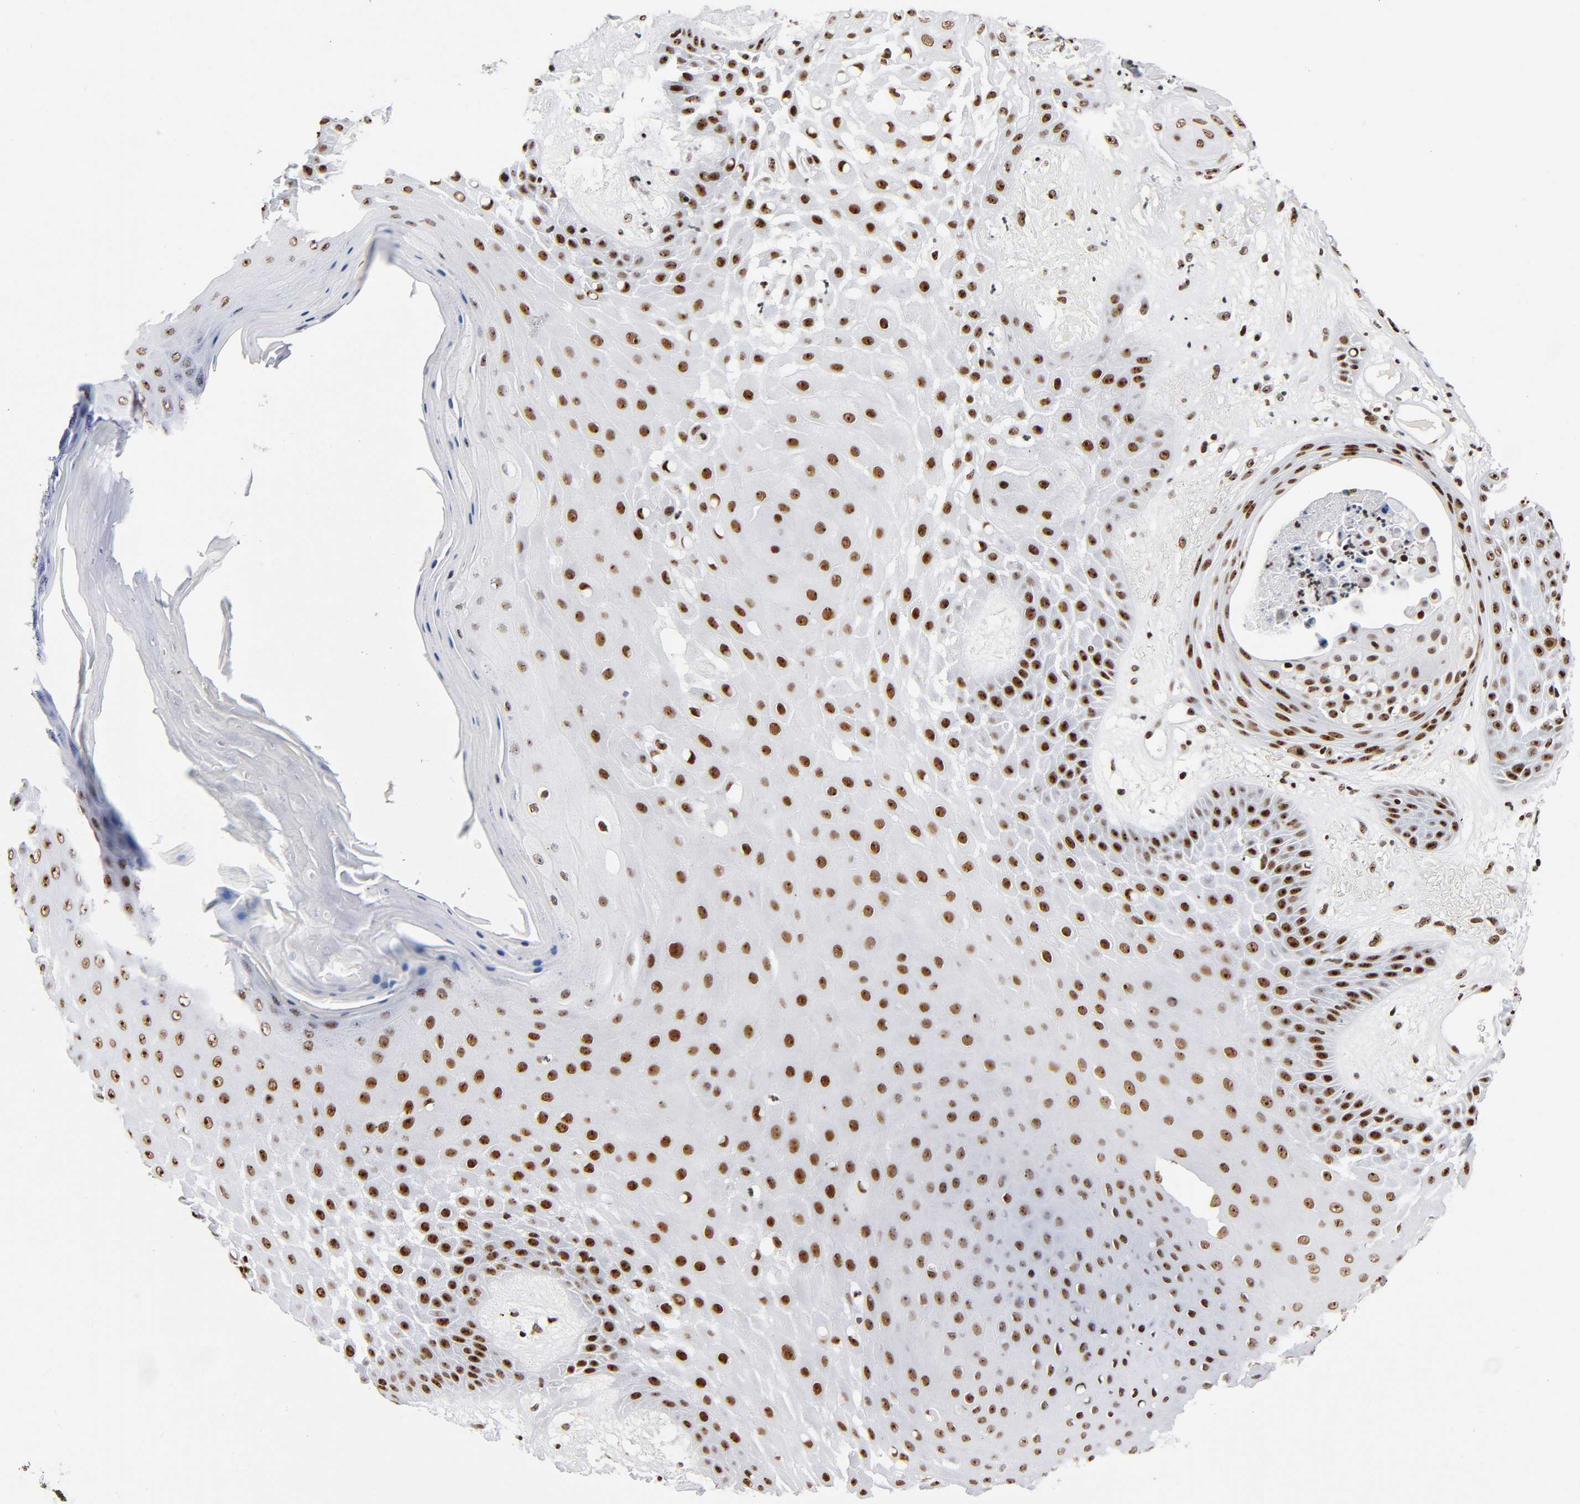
{"staining": {"intensity": "strong", "quantity": ">75%", "location": "nuclear"}, "tissue": "skin cancer", "cell_type": "Tumor cells", "image_type": "cancer", "snomed": [{"axis": "morphology", "description": "Squamous cell carcinoma, NOS"}, {"axis": "topography", "description": "Skin"}], "caption": "Brown immunohistochemical staining in human squamous cell carcinoma (skin) displays strong nuclear staining in approximately >75% of tumor cells.", "gene": "UBTF", "patient": {"sex": "male", "age": 65}}